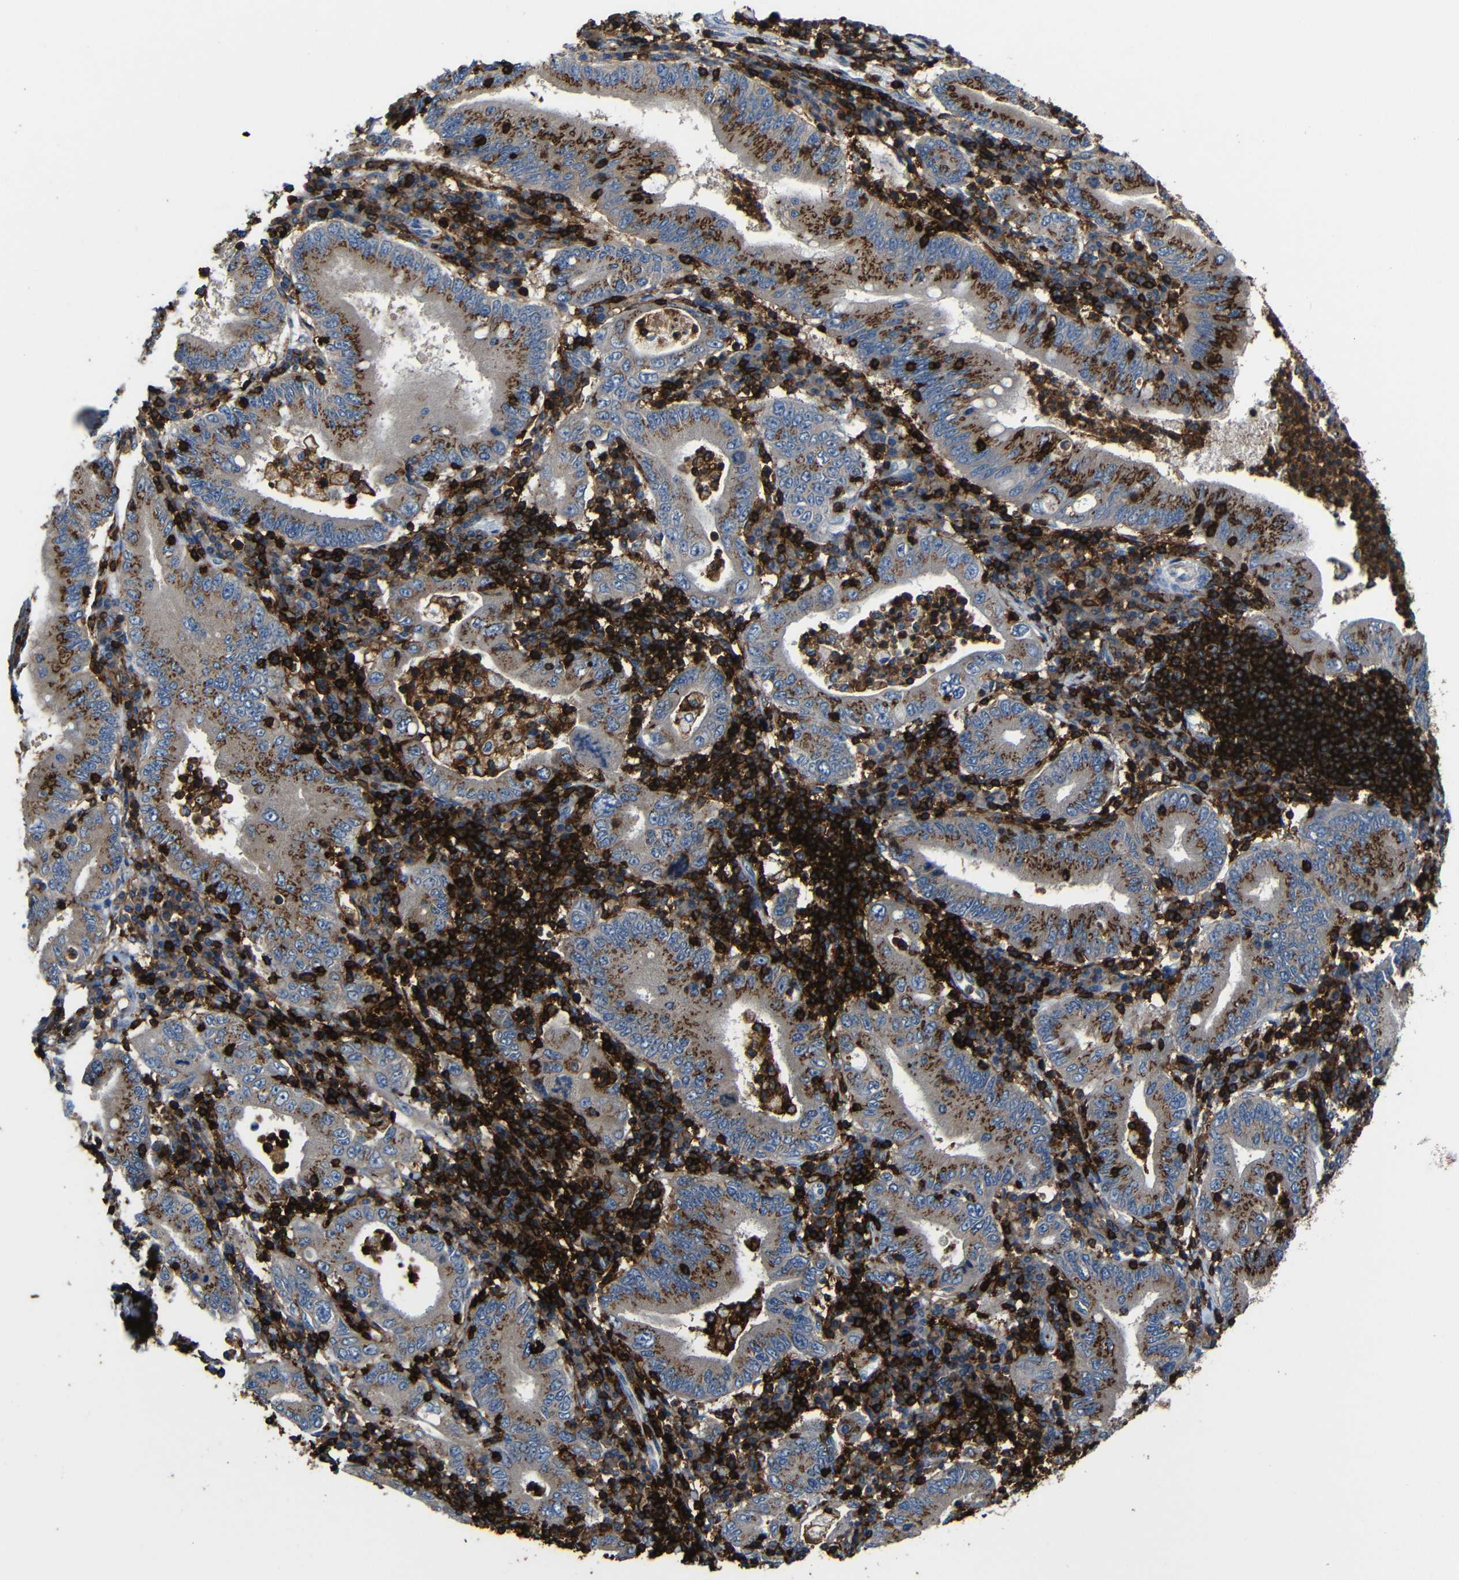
{"staining": {"intensity": "moderate", "quantity": ">75%", "location": "cytoplasmic/membranous"}, "tissue": "stomach cancer", "cell_type": "Tumor cells", "image_type": "cancer", "snomed": [{"axis": "morphology", "description": "Normal tissue, NOS"}, {"axis": "morphology", "description": "Adenocarcinoma, NOS"}, {"axis": "topography", "description": "Esophagus"}, {"axis": "topography", "description": "Stomach, upper"}, {"axis": "topography", "description": "Peripheral nerve tissue"}], "caption": "Brown immunohistochemical staining in stomach cancer (adenocarcinoma) shows moderate cytoplasmic/membranous staining in approximately >75% of tumor cells. The protein of interest is stained brown, and the nuclei are stained in blue (DAB (3,3'-diaminobenzidine) IHC with brightfield microscopy, high magnification).", "gene": "P2RY12", "patient": {"sex": "male", "age": 62}}